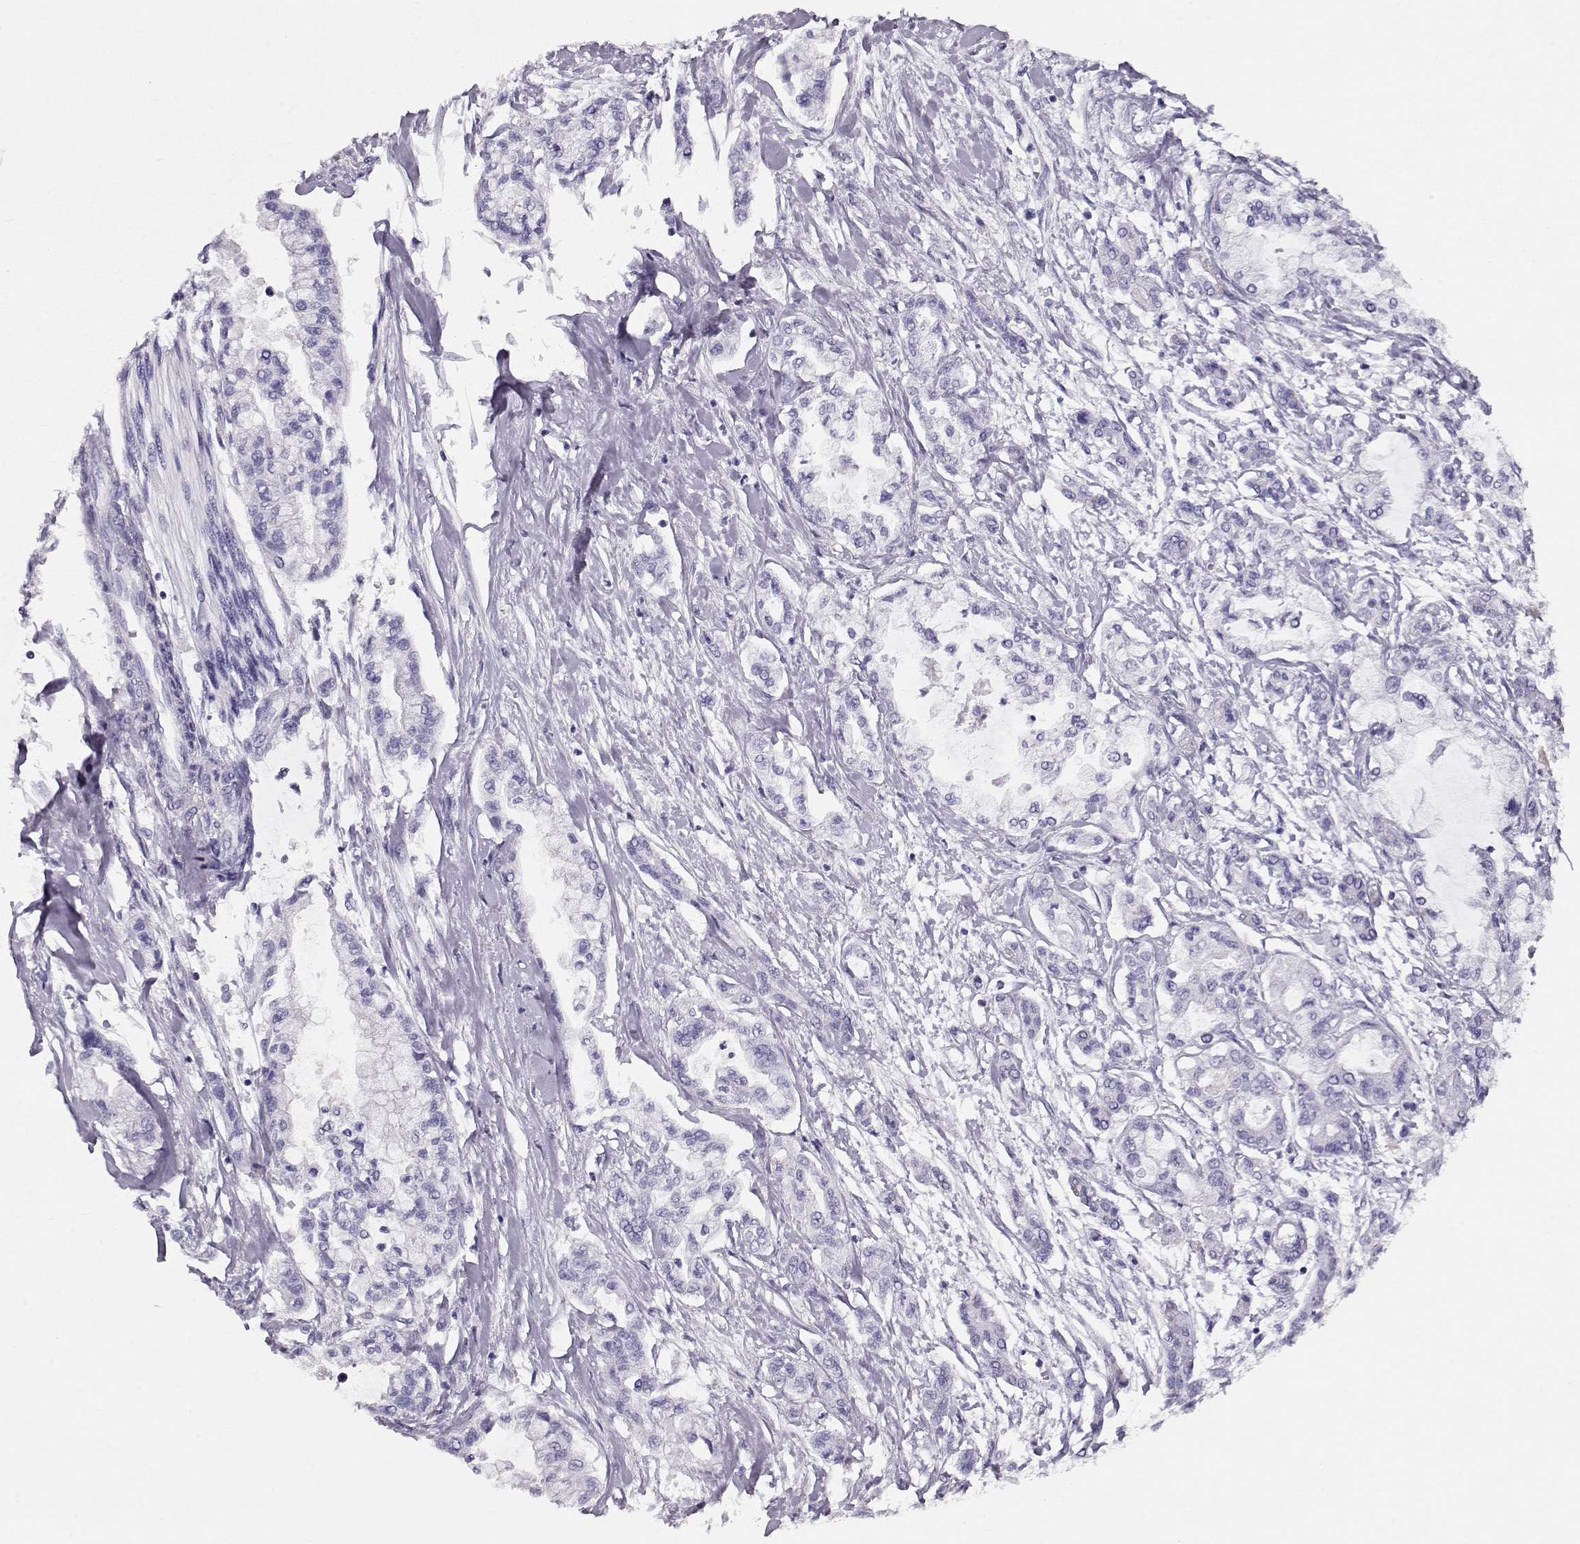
{"staining": {"intensity": "negative", "quantity": "none", "location": "none"}, "tissue": "pancreatic cancer", "cell_type": "Tumor cells", "image_type": "cancer", "snomed": [{"axis": "morphology", "description": "Adenocarcinoma, NOS"}, {"axis": "topography", "description": "Pancreas"}], "caption": "DAB (3,3'-diaminobenzidine) immunohistochemical staining of adenocarcinoma (pancreatic) demonstrates no significant positivity in tumor cells. (DAB (3,3'-diaminobenzidine) immunohistochemistry visualized using brightfield microscopy, high magnification).", "gene": "ACTN2", "patient": {"sex": "male", "age": 54}}